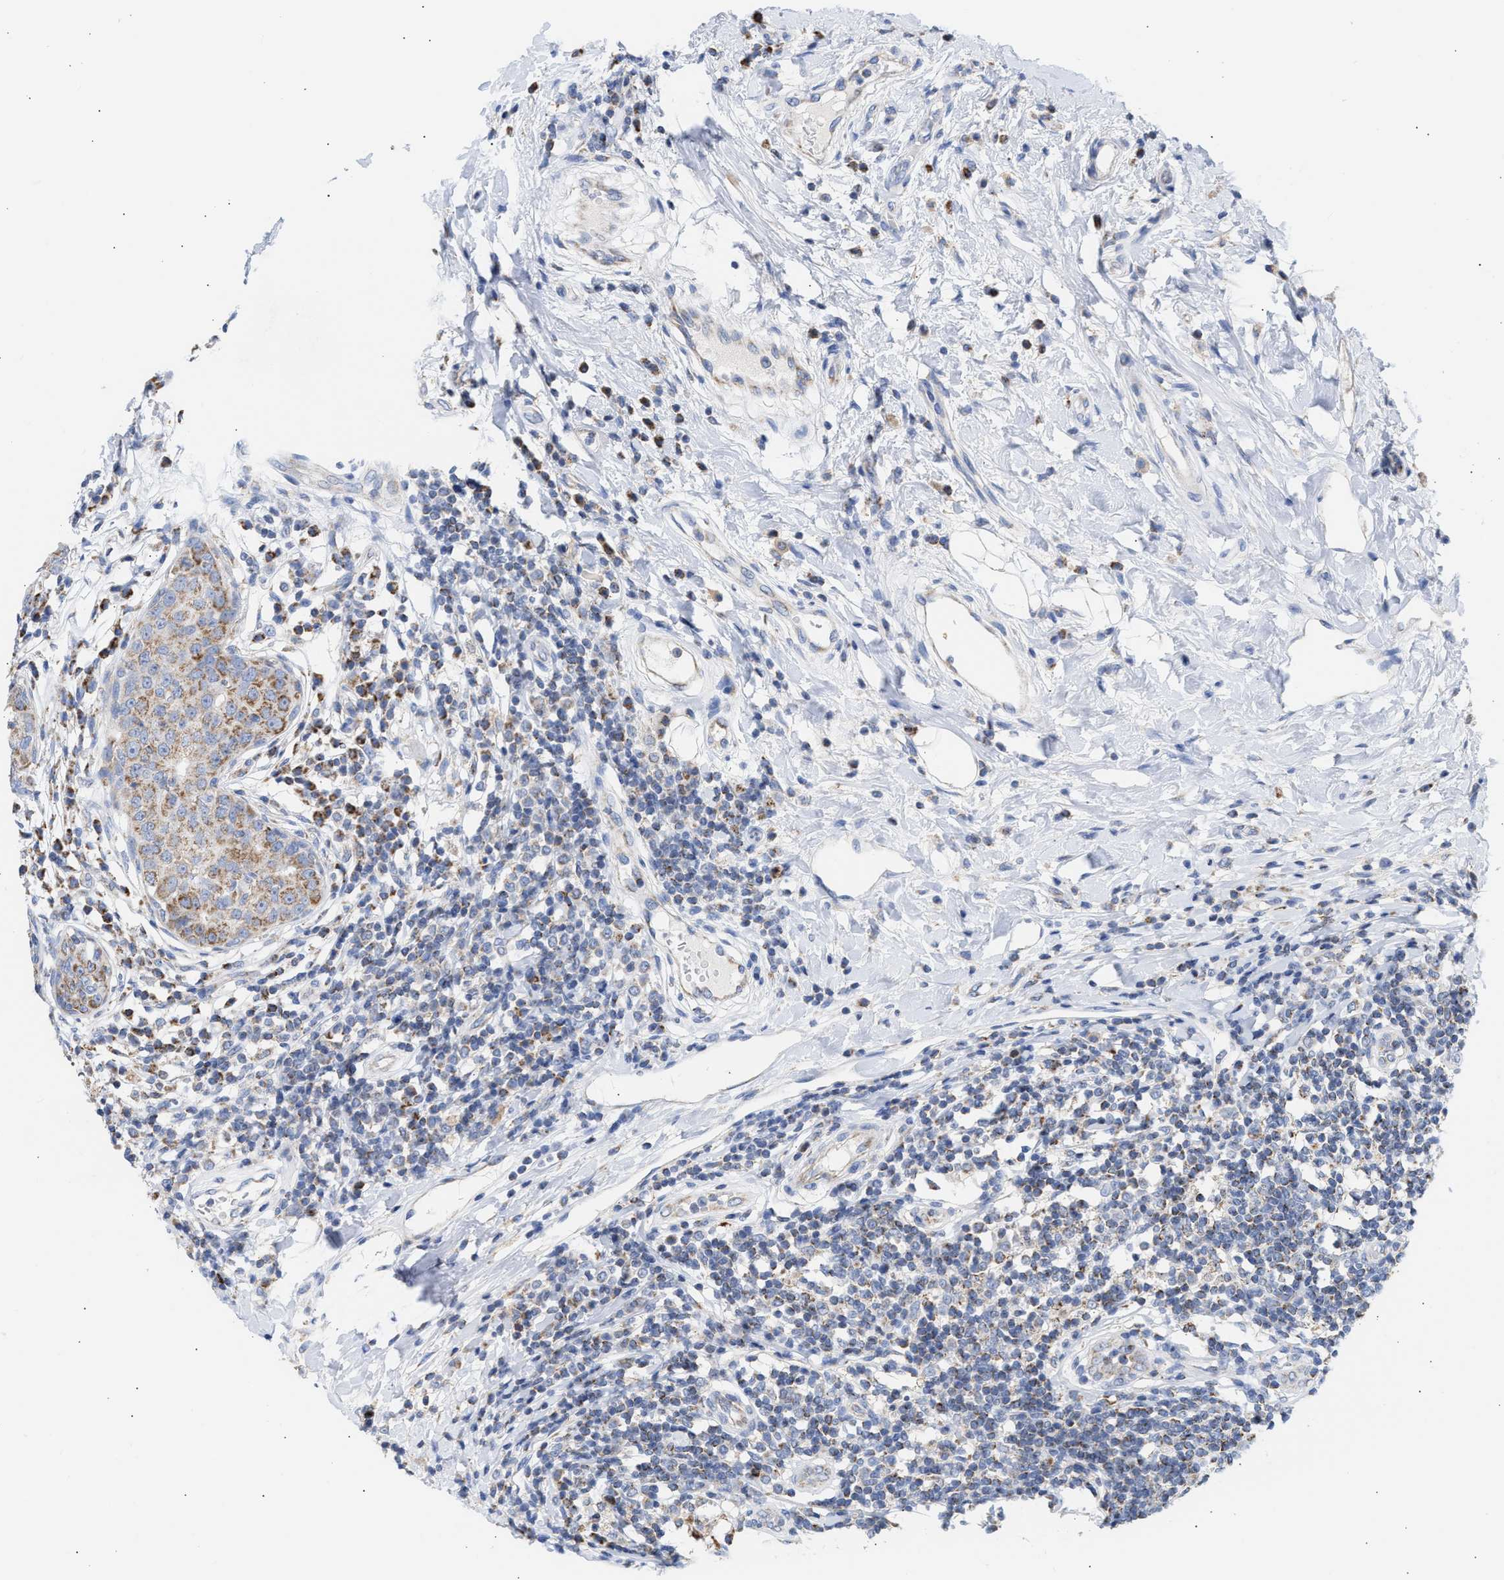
{"staining": {"intensity": "moderate", "quantity": ">75%", "location": "cytoplasmic/membranous"}, "tissue": "breast cancer", "cell_type": "Tumor cells", "image_type": "cancer", "snomed": [{"axis": "morphology", "description": "Duct carcinoma"}, {"axis": "topography", "description": "Breast"}], "caption": "Protein expression analysis of breast infiltrating ductal carcinoma displays moderate cytoplasmic/membranous staining in approximately >75% of tumor cells.", "gene": "ACOT13", "patient": {"sex": "female", "age": 27}}